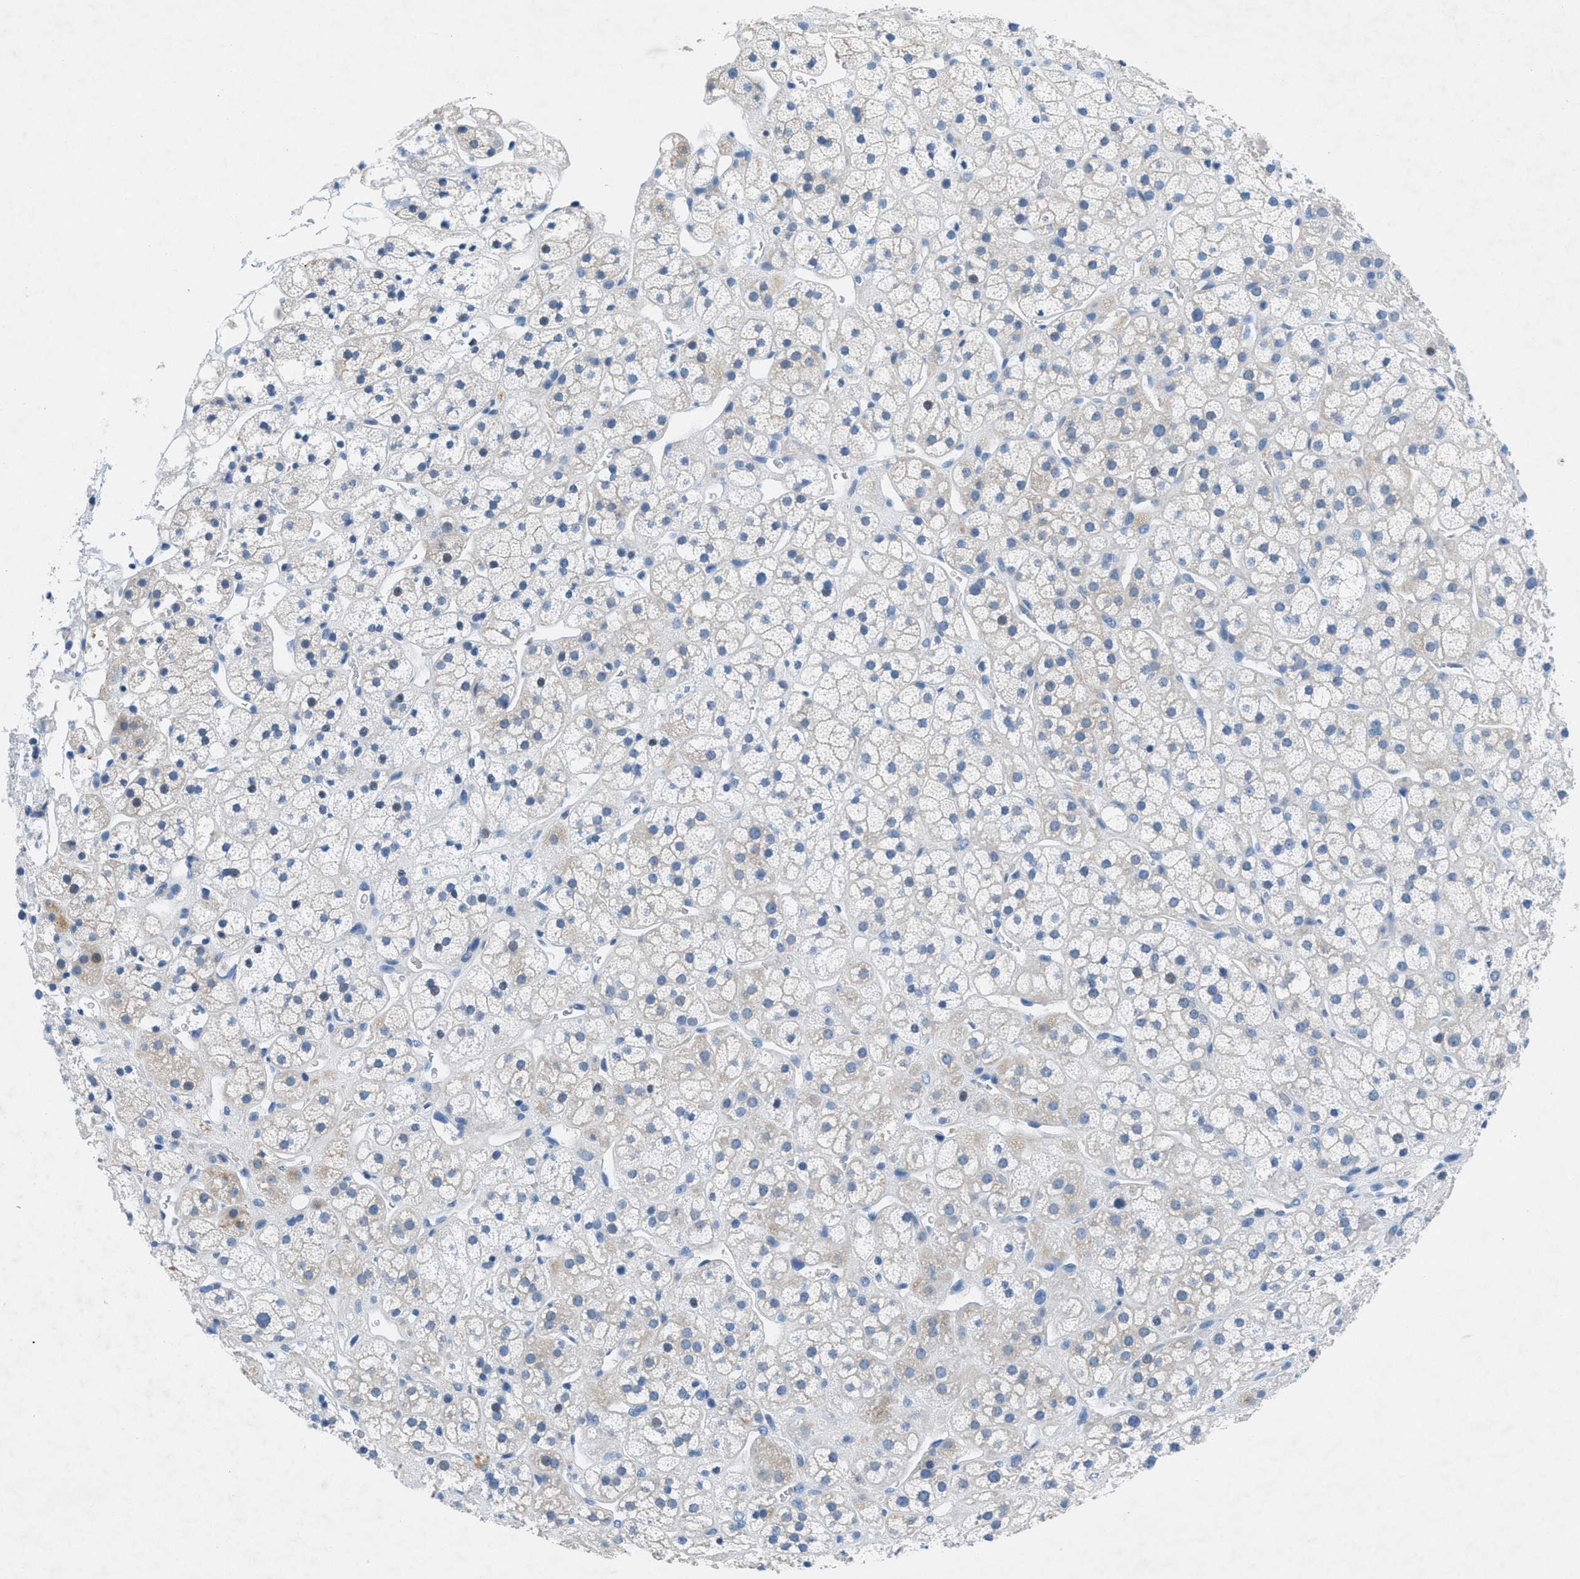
{"staining": {"intensity": "negative", "quantity": "none", "location": "none"}, "tissue": "adrenal gland", "cell_type": "Glandular cells", "image_type": "normal", "snomed": [{"axis": "morphology", "description": "Normal tissue, NOS"}, {"axis": "topography", "description": "Adrenal gland"}], "caption": "The immunohistochemistry (IHC) histopathology image has no significant staining in glandular cells of adrenal gland.", "gene": "GALNT17", "patient": {"sex": "male", "age": 56}}